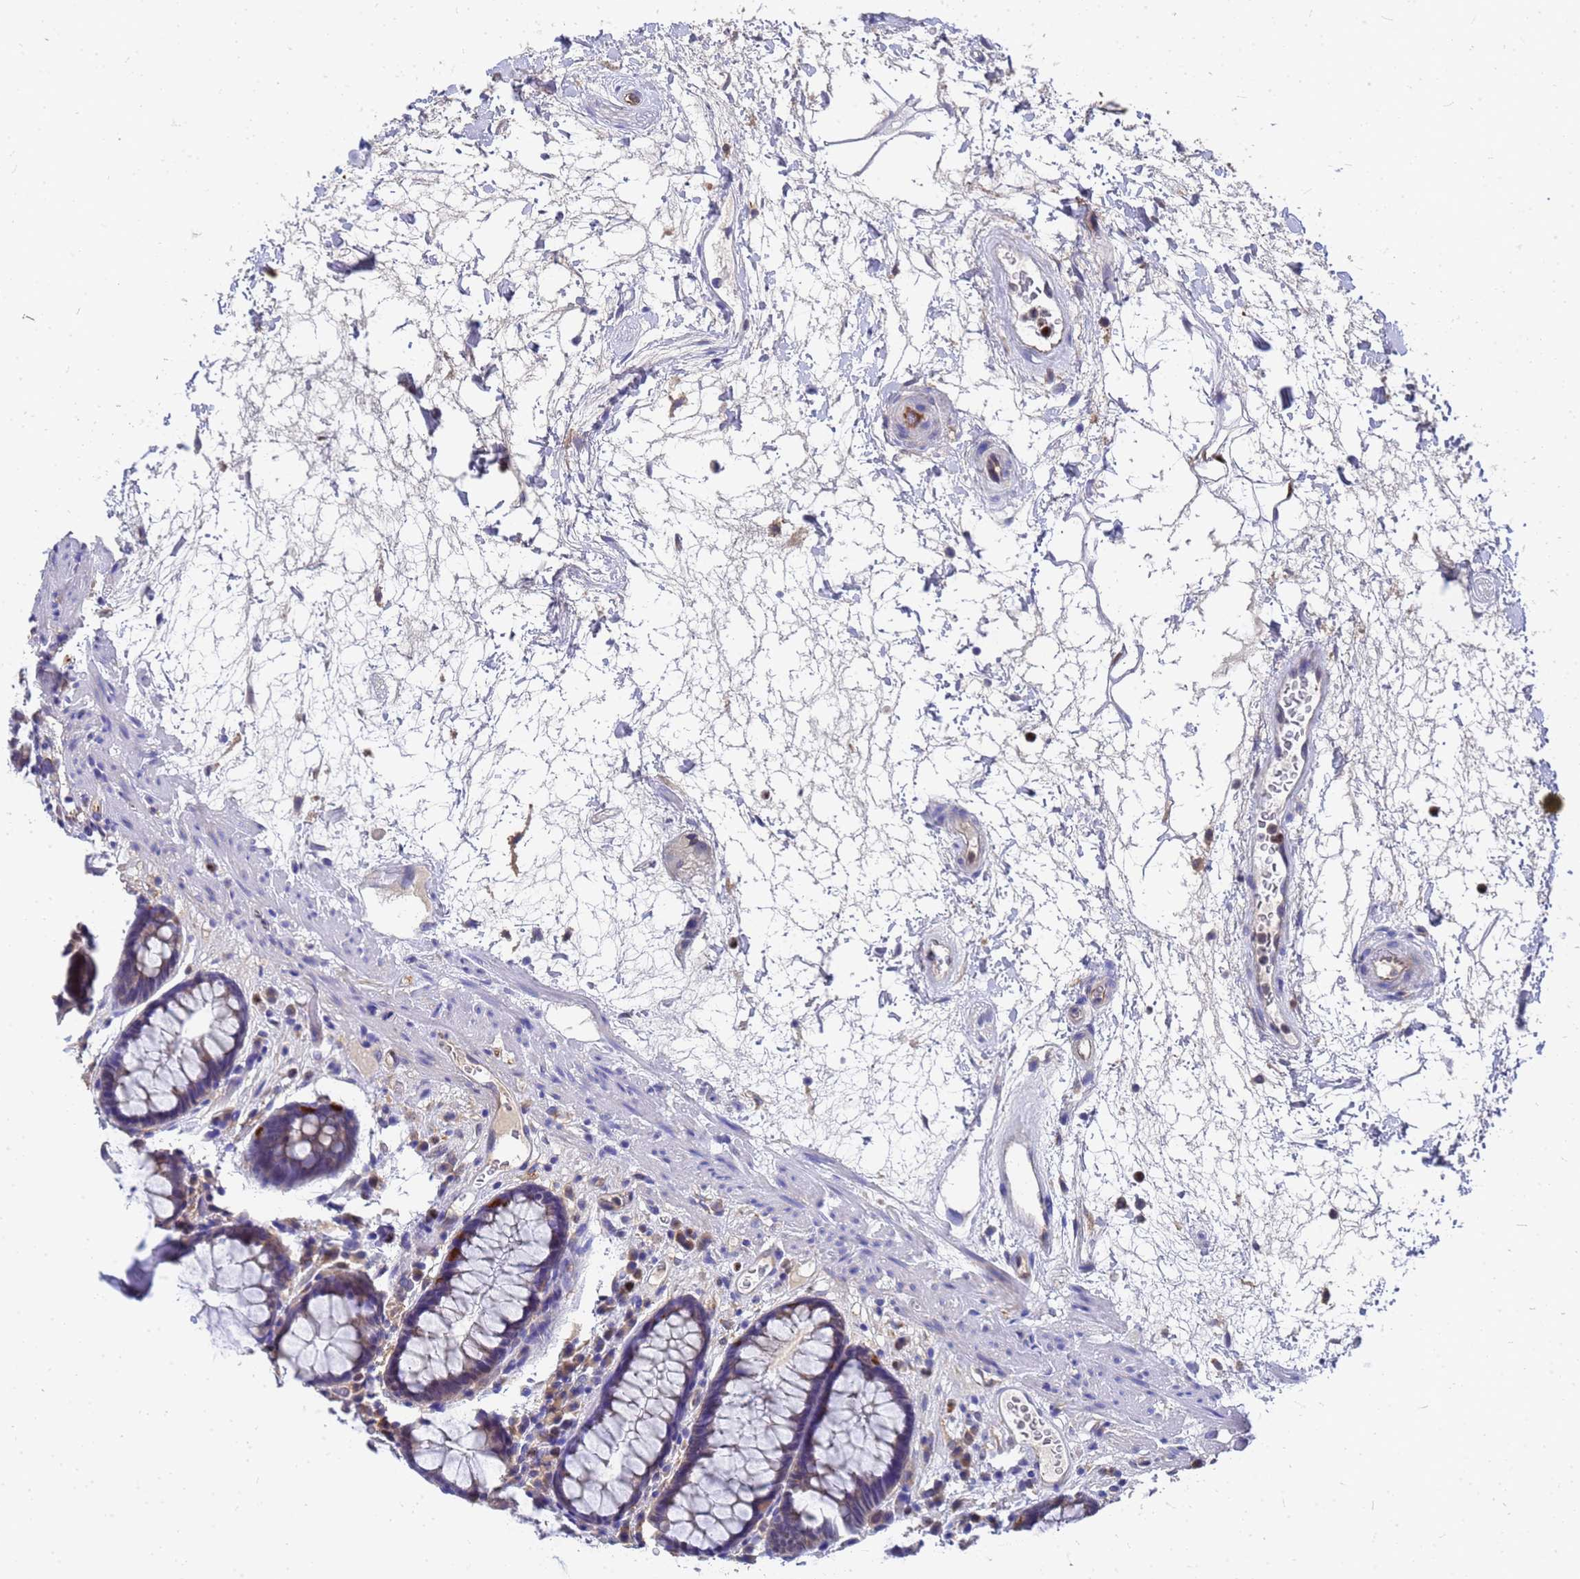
{"staining": {"intensity": "weak", "quantity": "25%-75%", "location": "cytoplasmic/membranous"}, "tissue": "rectum", "cell_type": "Glandular cells", "image_type": "normal", "snomed": [{"axis": "morphology", "description": "Normal tissue, NOS"}, {"axis": "topography", "description": "Rectum"}], "caption": "This is an image of IHC staining of normal rectum, which shows weak positivity in the cytoplasmic/membranous of glandular cells.", "gene": "SLC35E2B", "patient": {"sex": "male", "age": 64}}